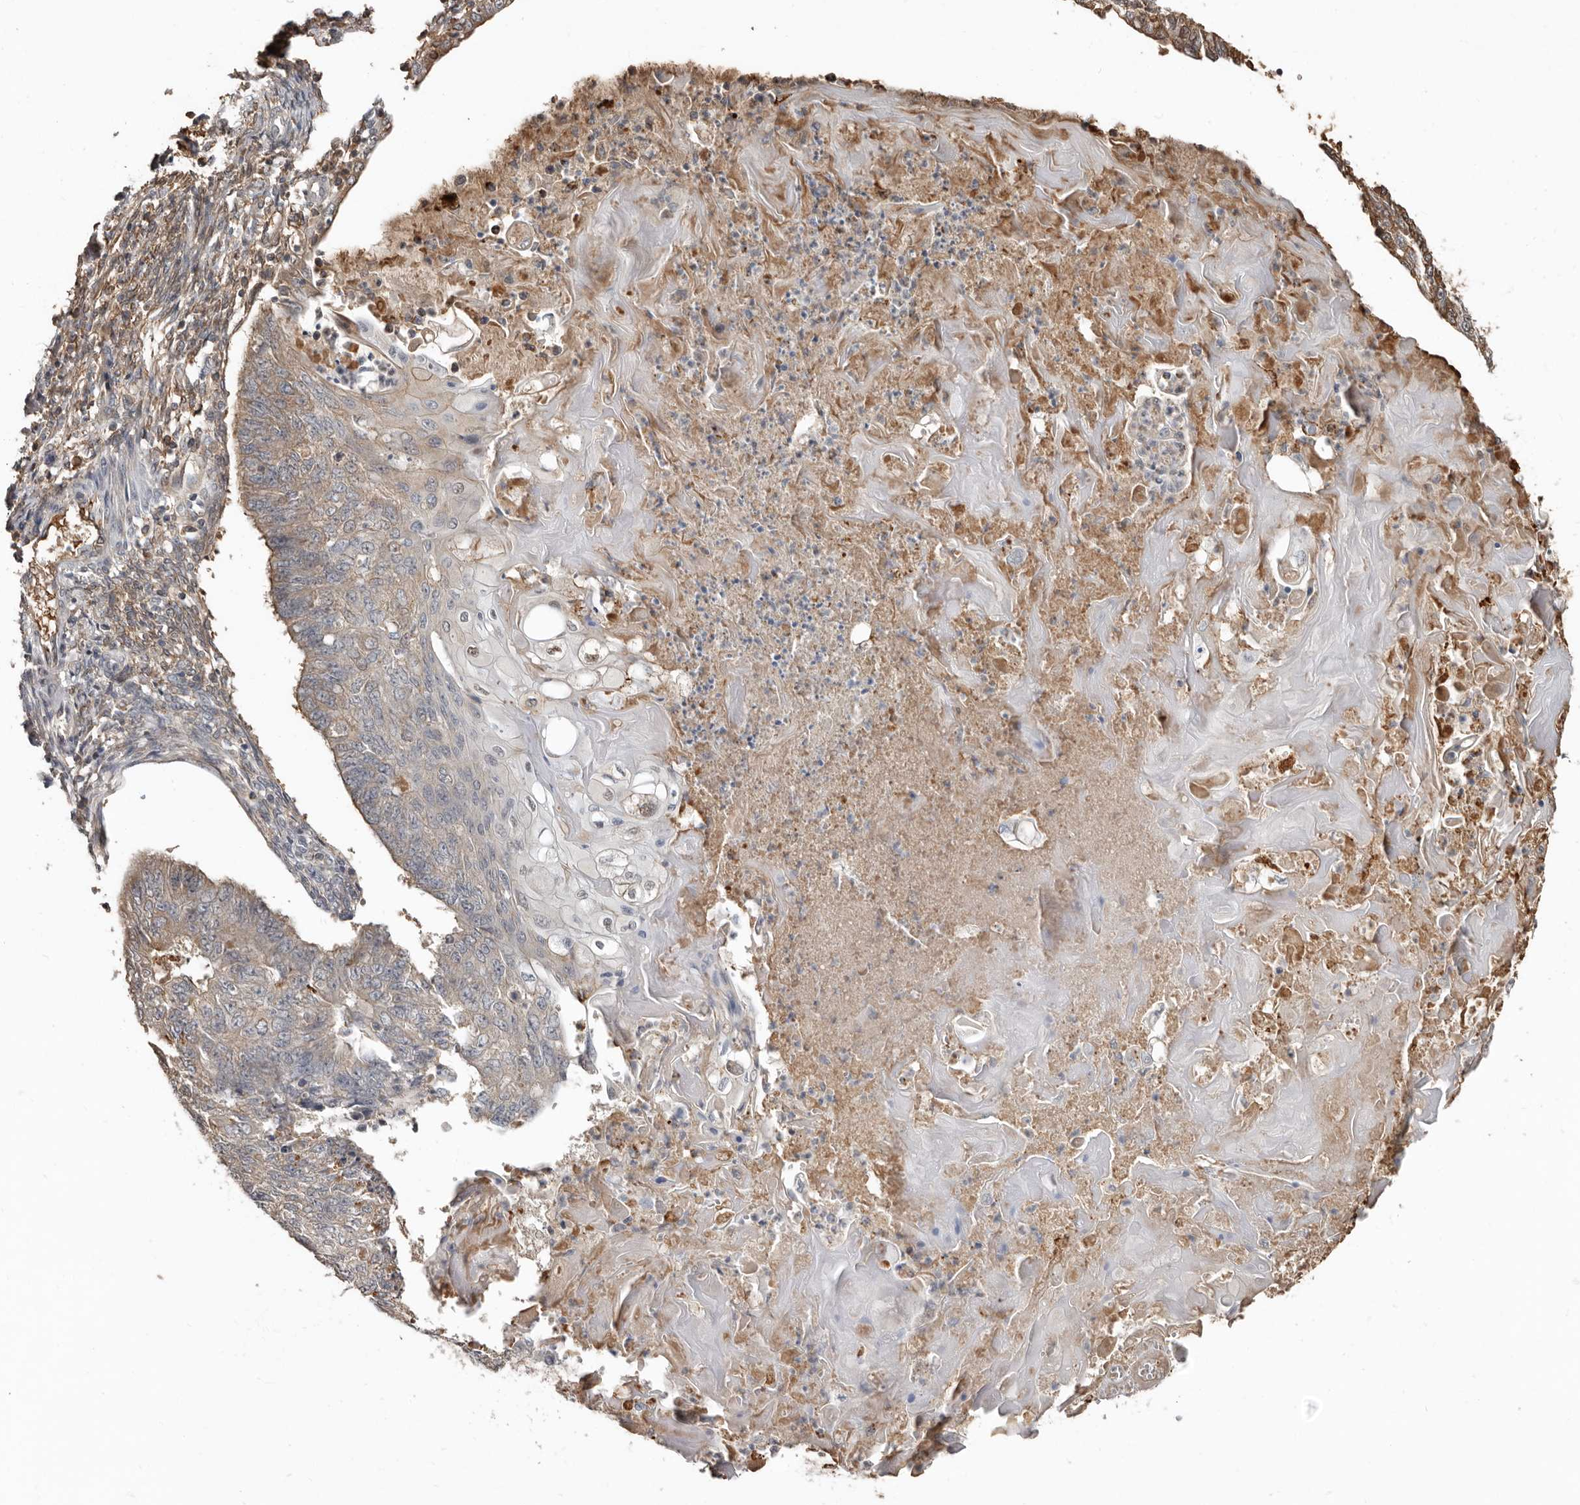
{"staining": {"intensity": "moderate", "quantity": "25%-75%", "location": "cytoplasmic/membranous,nuclear"}, "tissue": "endometrial cancer", "cell_type": "Tumor cells", "image_type": "cancer", "snomed": [{"axis": "morphology", "description": "Adenocarcinoma, NOS"}, {"axis": "topography", "description": "Endometrium"}], "caption": "This micrograph reveals endometrial cancer stained with IHC to label a protein in brown. The cytoplasmic/membranous and nuclear of tumor cells show moderate positivity for the protein. Nuclei are counter-stained blue.", "gene": "LRGUK", "patient": {"sex": "female", "age": 32}}